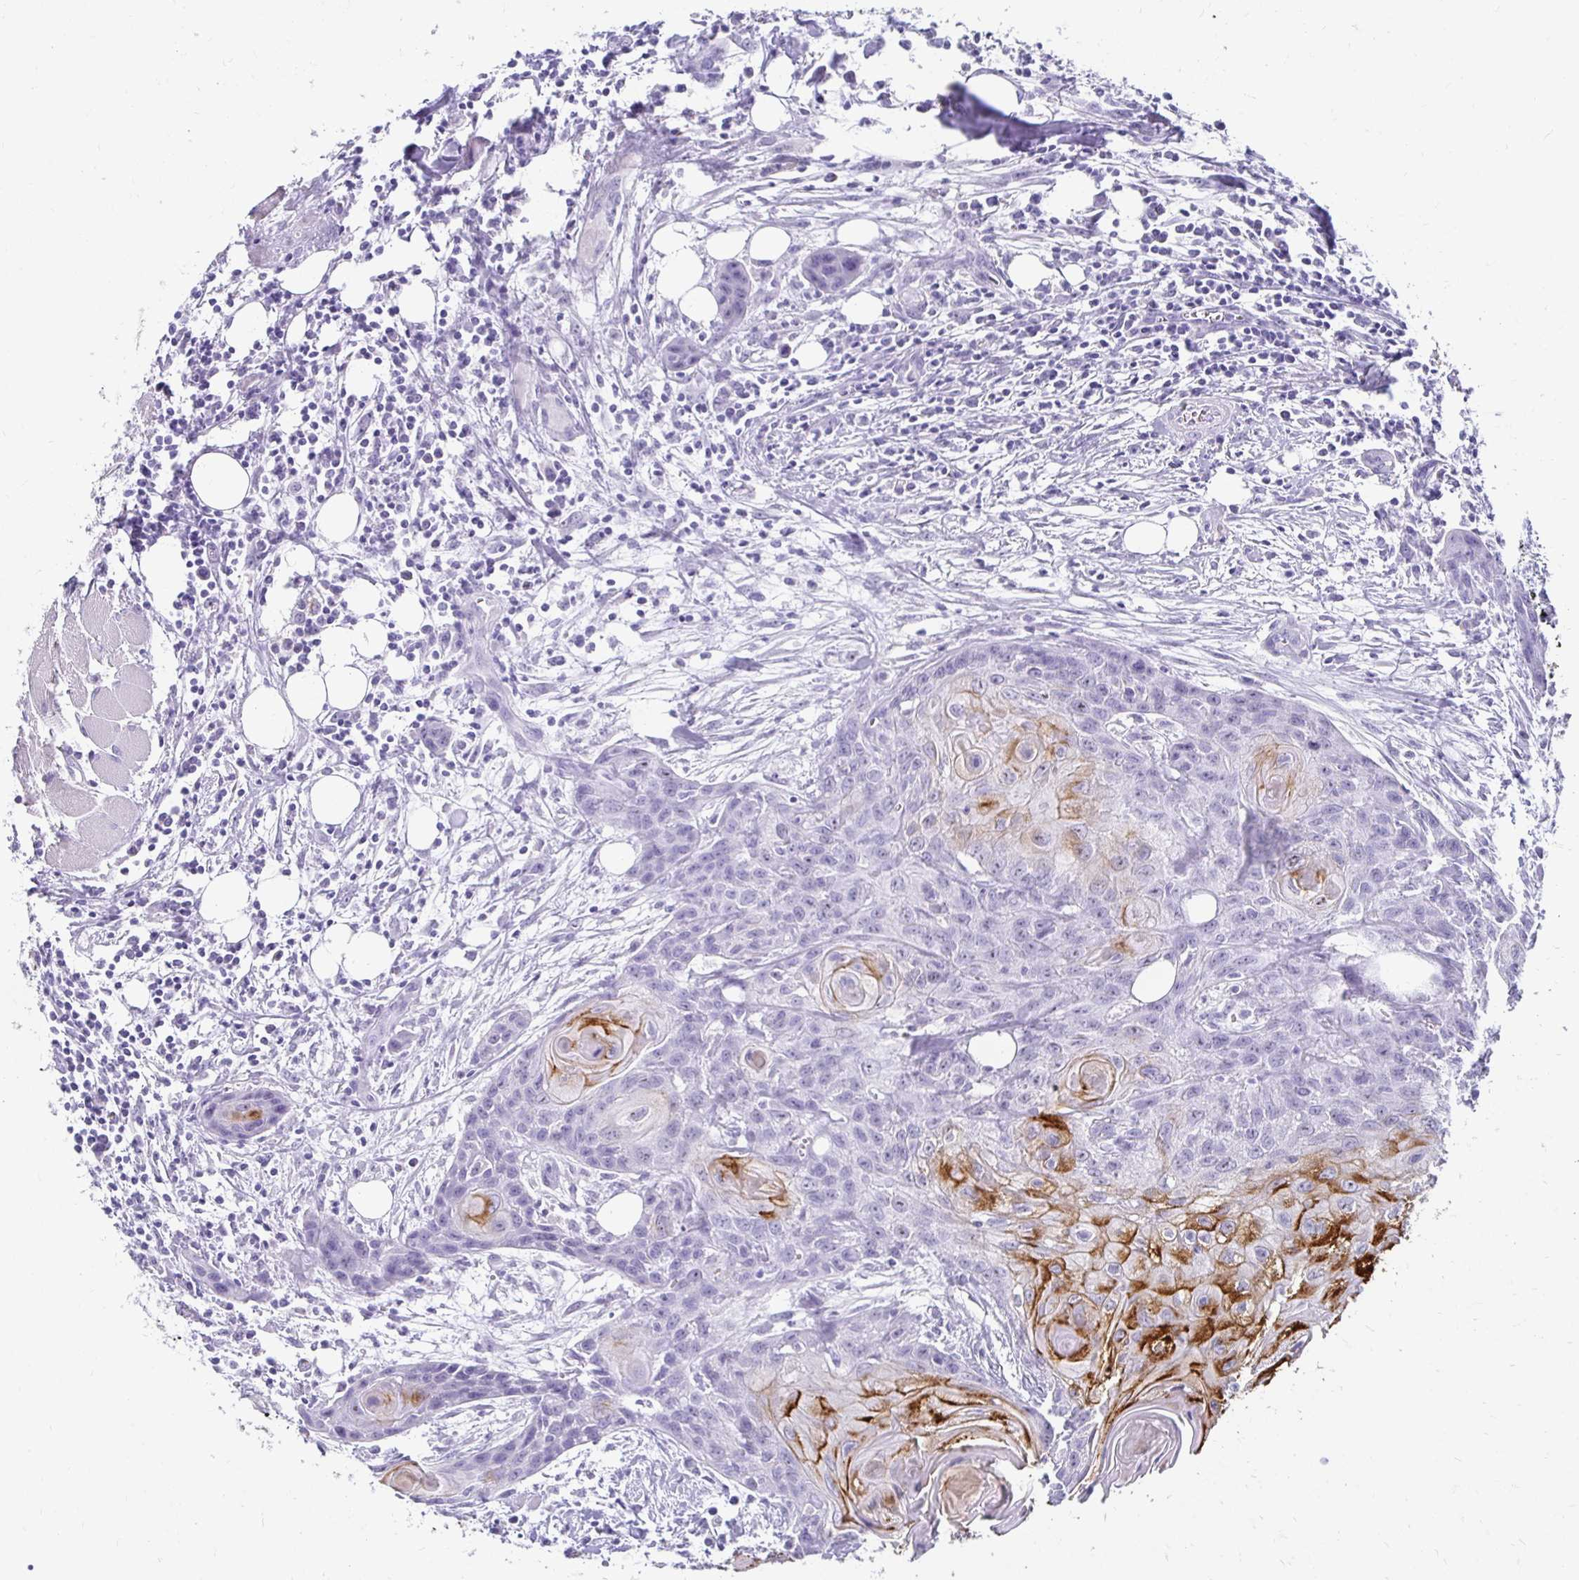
{"staining": {"intensity": "moderate", "quantity": "<25%", "location": "cytoplasmic/membranous"}, "tissue": "head and neck cancer", "cell_type": "Tumor cells", "image_type": "cancer", "snomed": [{"axis": "morphology", "description": "Squamous cell carcinoma, NOS"}, {"axis": "topography", "description": "Oral tissue"}, {"axis": "topography", "description": "Head-Neck"}], "caption": "Immunohistochemical staining of head and neck cancer demonstrates moderate cytoplasmic/membranous protein staining in approximately <25% of tumor cells. The protein of interest is shown in brown color, while the nuclei are stained blue.", "gene": "CST6", "patient": {"sex": "male", "age": 58}}